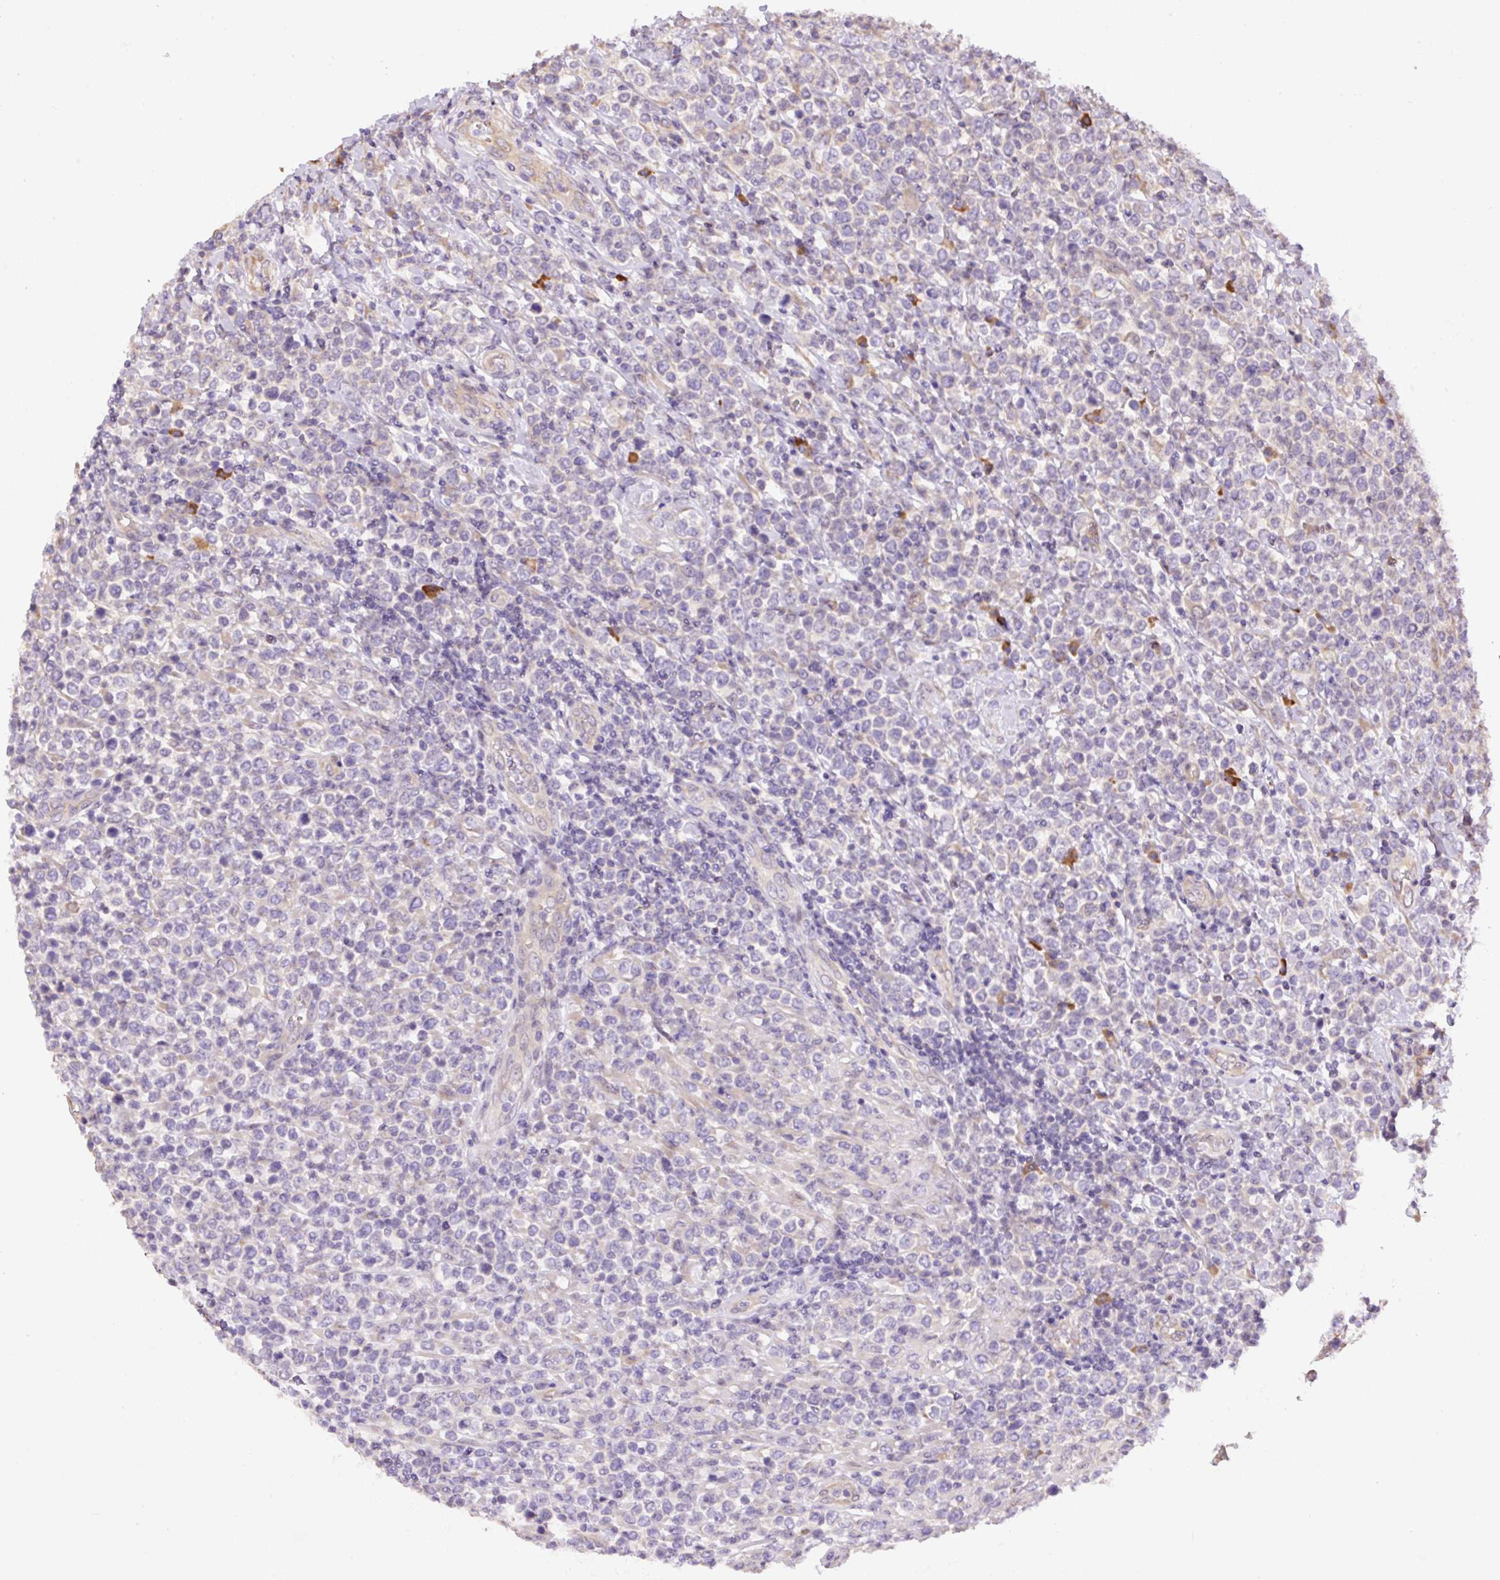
{"staining": {"intensity": "negative", "quantity": "none", "location": "none"}, "tissue": "lymphoma", "cell_type": "Tumor cells", "image_type": "cancer", "snomed": [{"axis": "morphology", "description": "Malignant lymphoma, non-Hodgkin's type, High grade"}, {"axis": "topography", "description": "Soft tissue"}], "caption": "The immunohistochemistry (IHC) histopathology image has no significant positivity in tumor cells of malignant lymphoma, non-Hodgkin's type (high-grade) tissue.", "gene": "PPME1", "patient": {"sex": "female", "age": 56}}